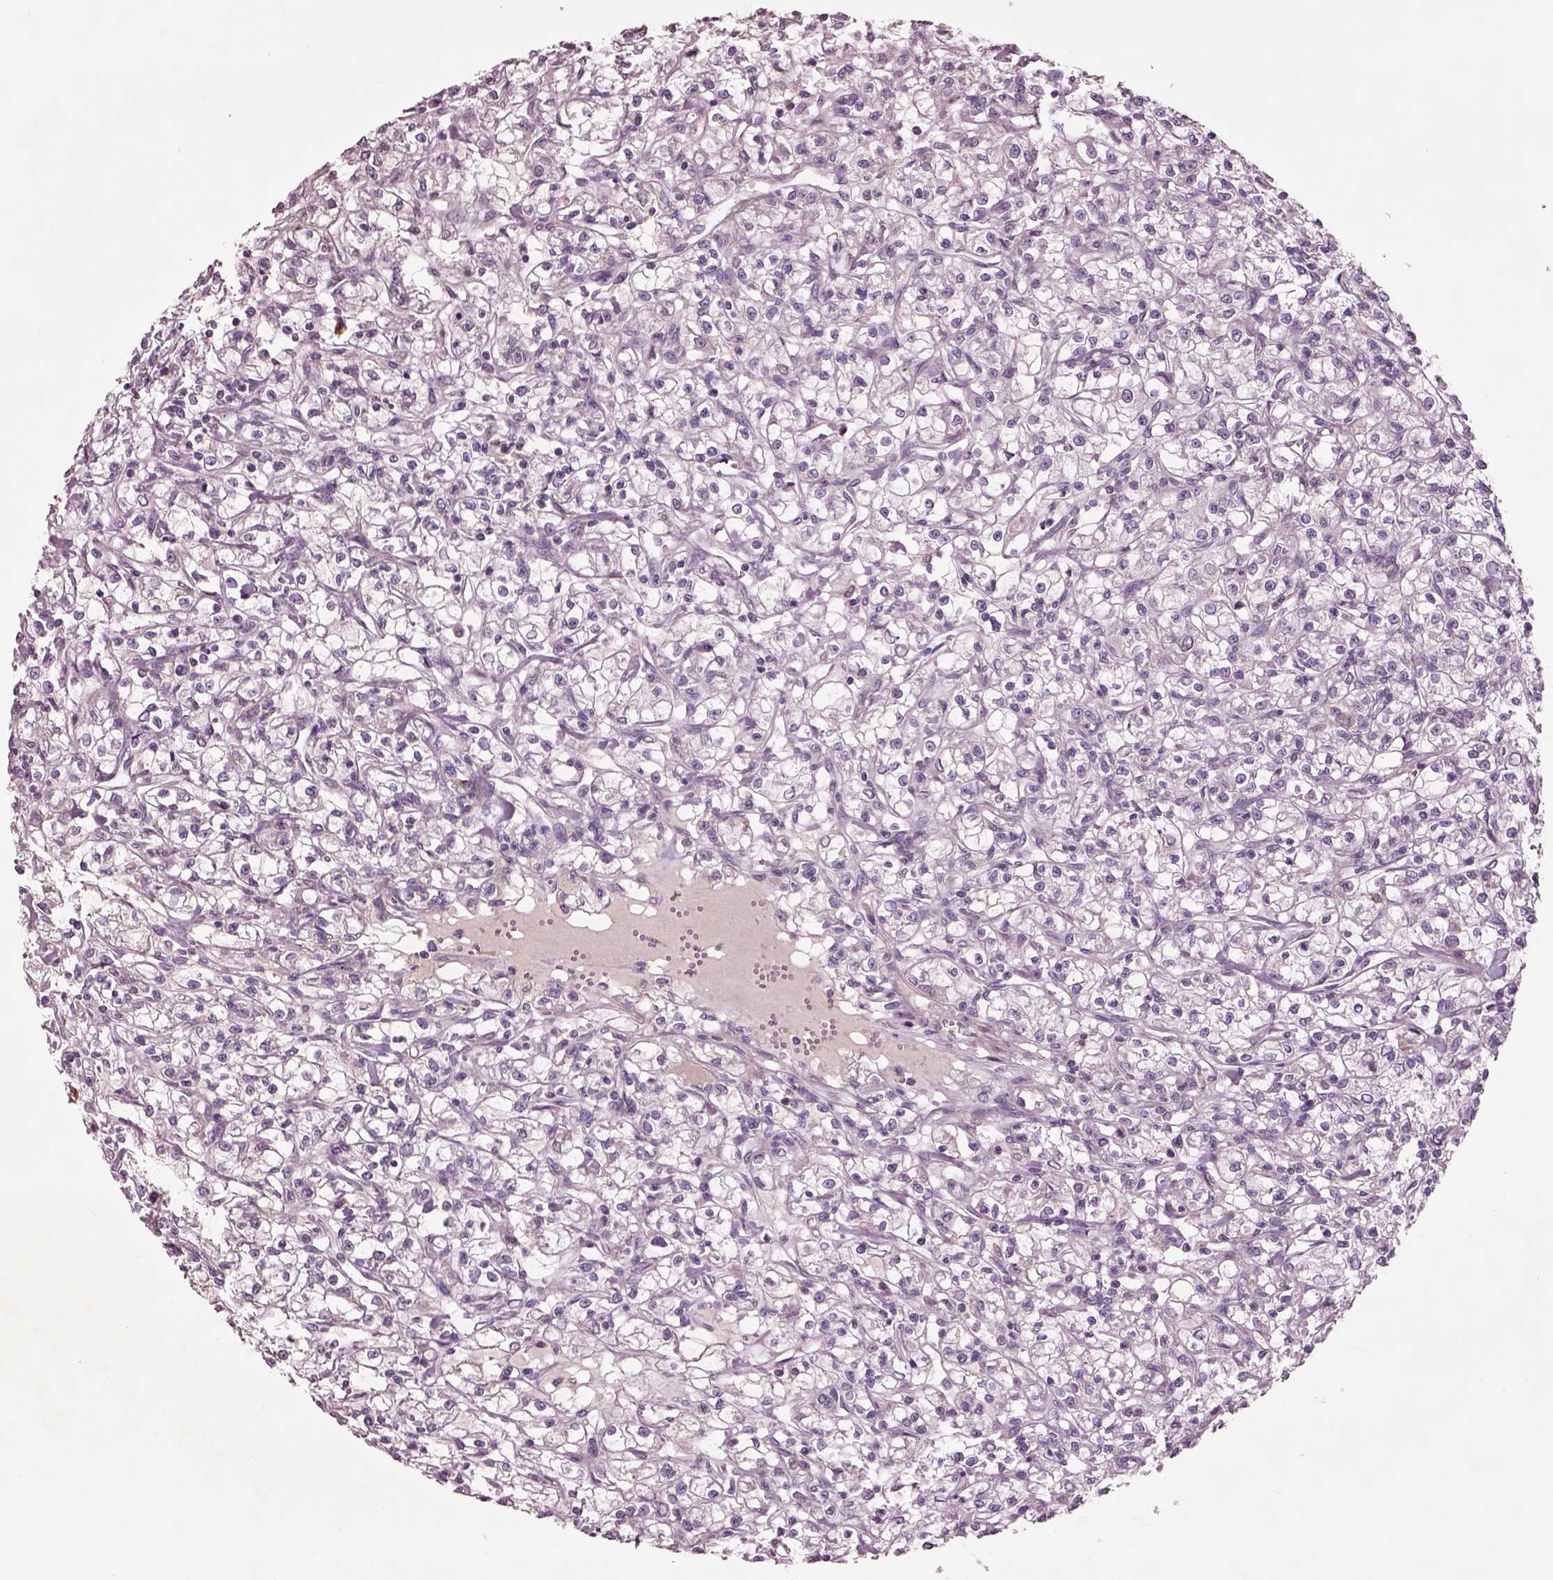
{"staining": {"intensity": "negative", "quantity": "none", "location": "none"}, "tissue": "renal cancer", "cell_type": "Tumor cells", "image_type": "cancer", "snomed": [{"axis": "morphology", "description": "Adenocarcinoma, NOS"}, {"axis": "topography", "description": "Kidney"}], "caption": "This is an immunohistochemistry image of renal cancer. There is no expression in tumor cells.", "gene": "SEC23A", "patient": {"sex": "female", "age": 59}}